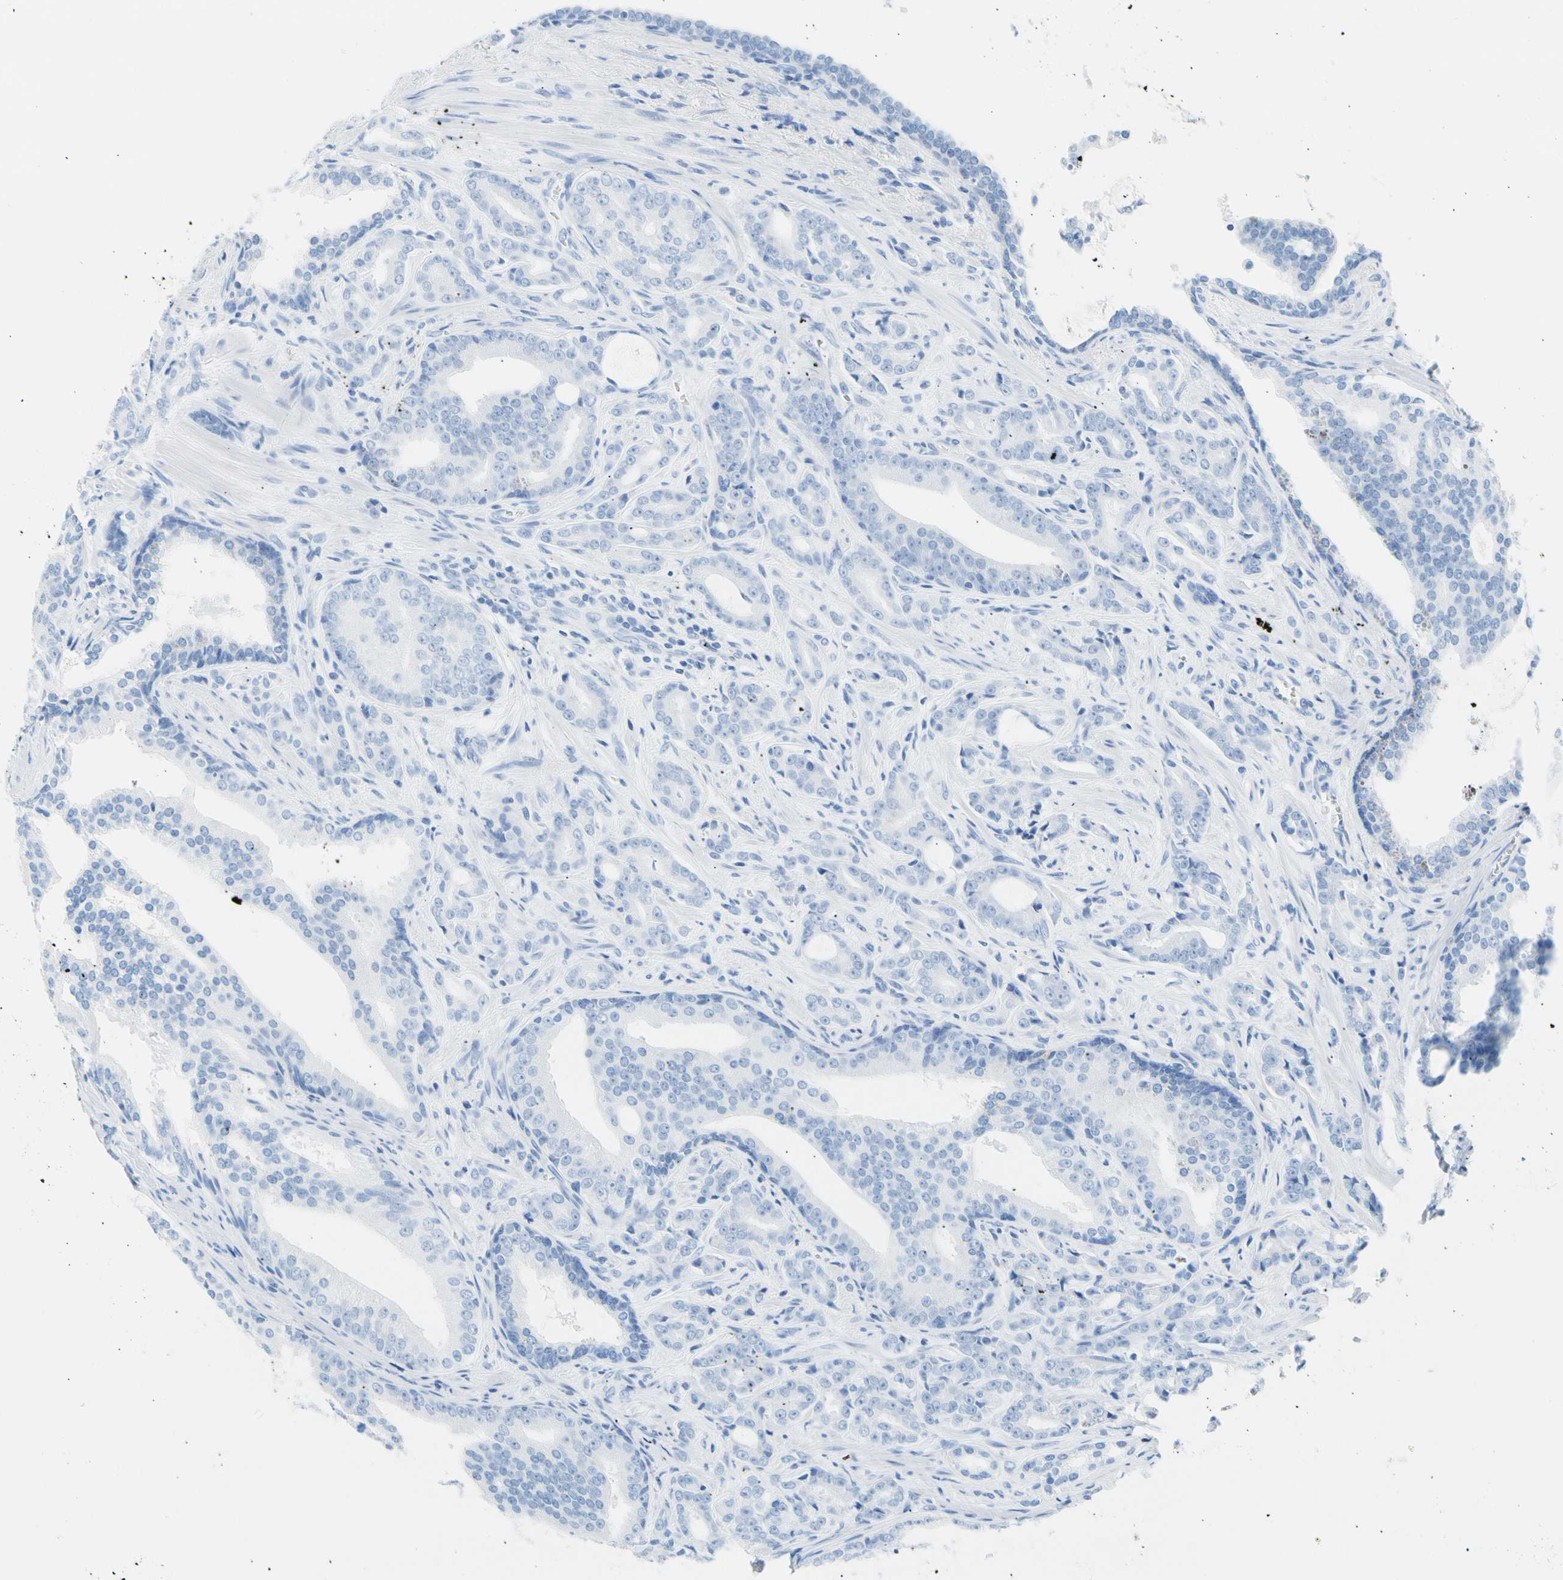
{"staining": {"intensity": "negative", "quantity": "none", "location": "none"}, "tissue": "prostate cancer", "cell_type": "Tumor cells", "image_type": "cancer", "snomed": [{"axis": "morphology", "description": "Adenocarcinoma, Low grade"}, {"axis": "topography", "description": "Prostate"}], "caption": "Immunohistochemistry micrograph of prostate cancer (low-grade adenocarcinoma) stained for a protein (brown), which exhibits no staining in tumor cells.", "gene": "CEL", "patient": {"sex": "male", "age": 58}}